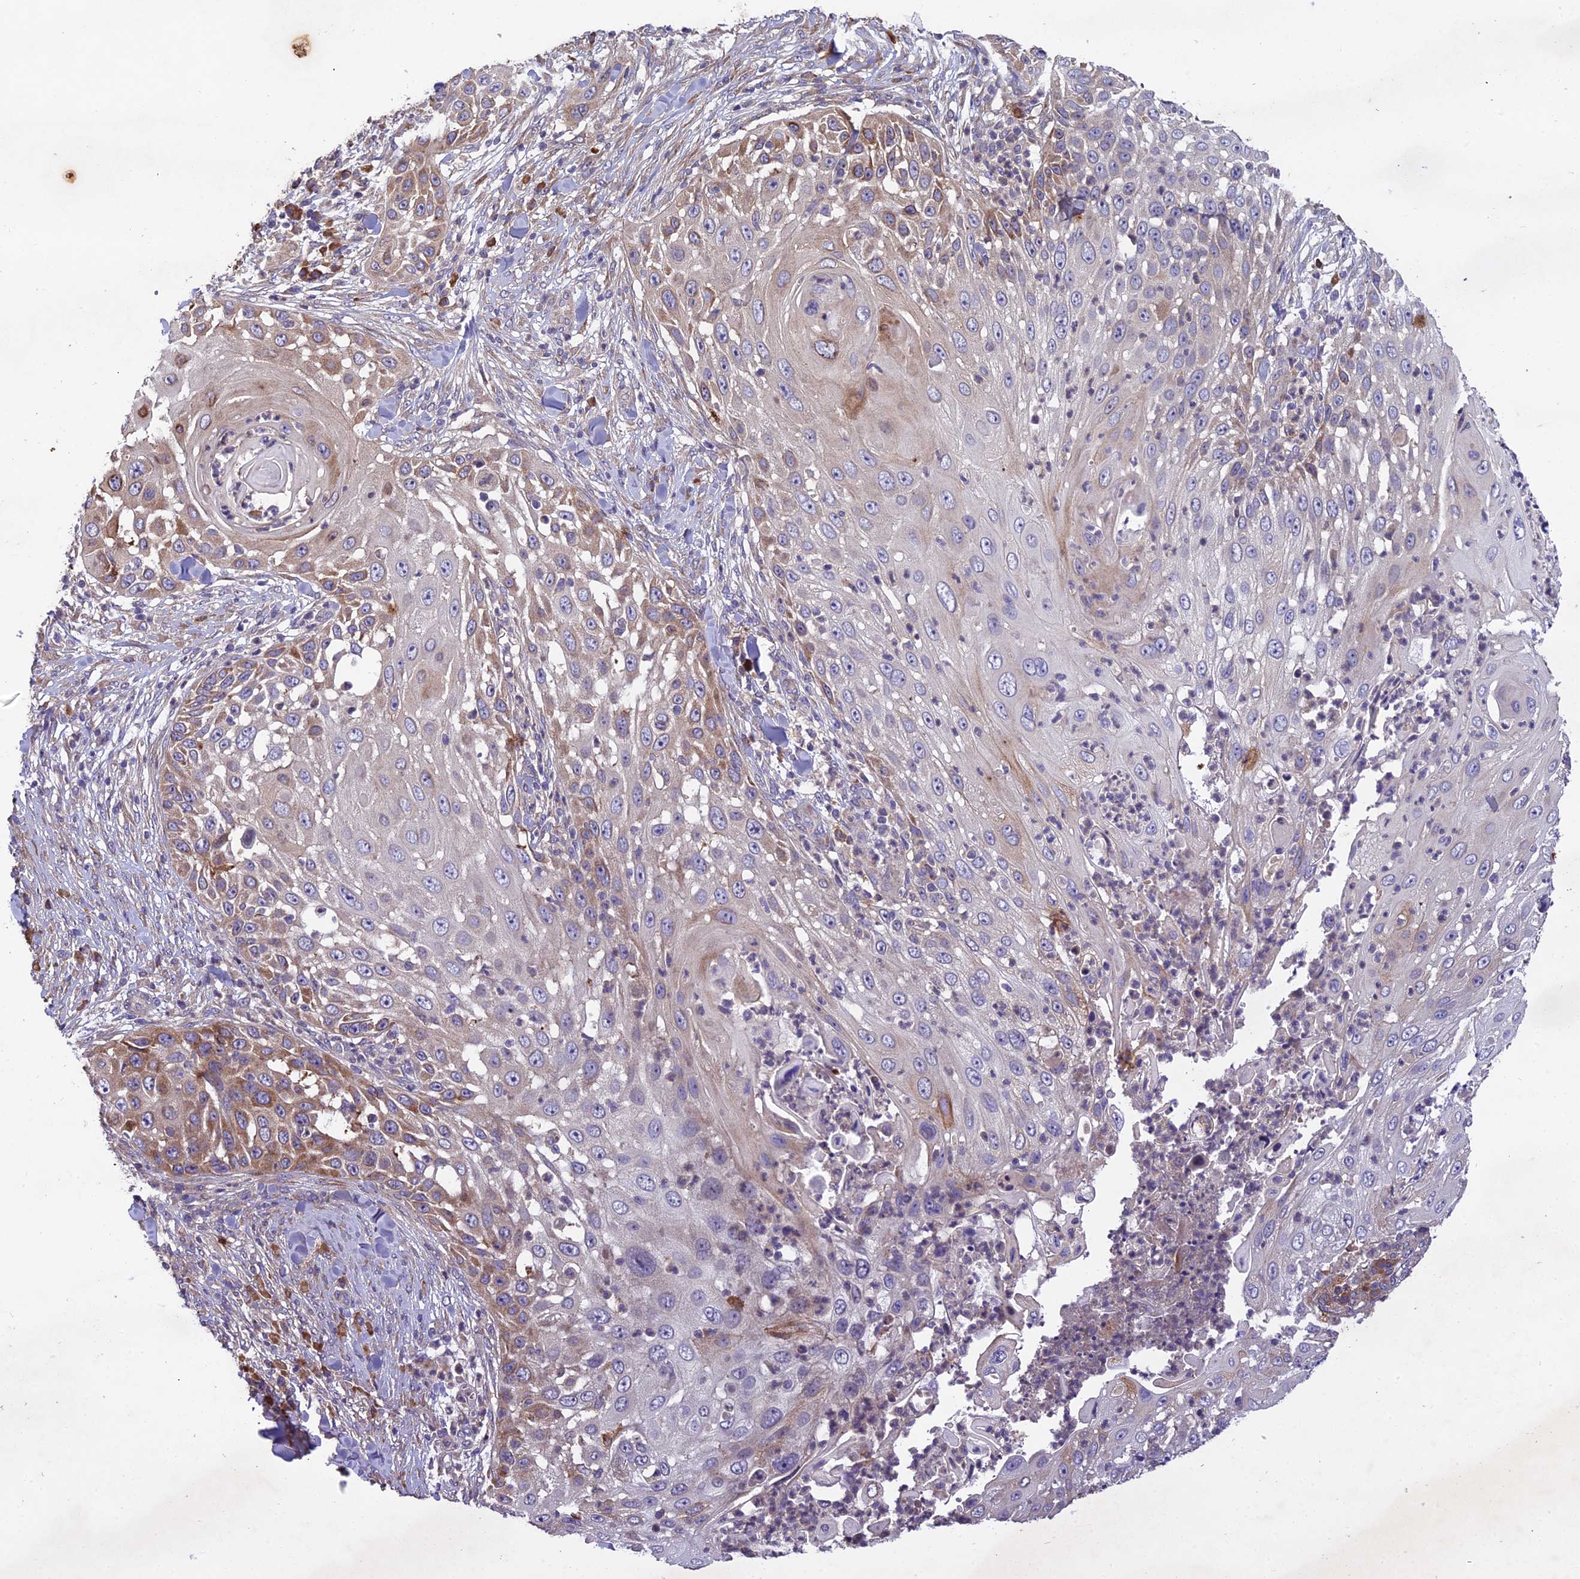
{"staining": {"intensity": "moderate", "quantity": "25%-75%", "location": "cytoplasmic/membranous"}, "tissue": "skin cancer", "cell_type": "Tumor cells", "image_type": "cancer", "snomed": [{"axis": "morphology", "description": "Squamous cell carcinoma, NOS"}, {"axis": "topography", "description": "Skin"}], "caption": "This photomicrograph shows immunohistochemistry (IHC) staining of human squamous cell carcinoma (skin), with medium moderate cytoplasmic/membranous expression in about 25%-75% of tumor cells.", "gene": "CENPL", "patient": {"sex": "female", "age": 44}}